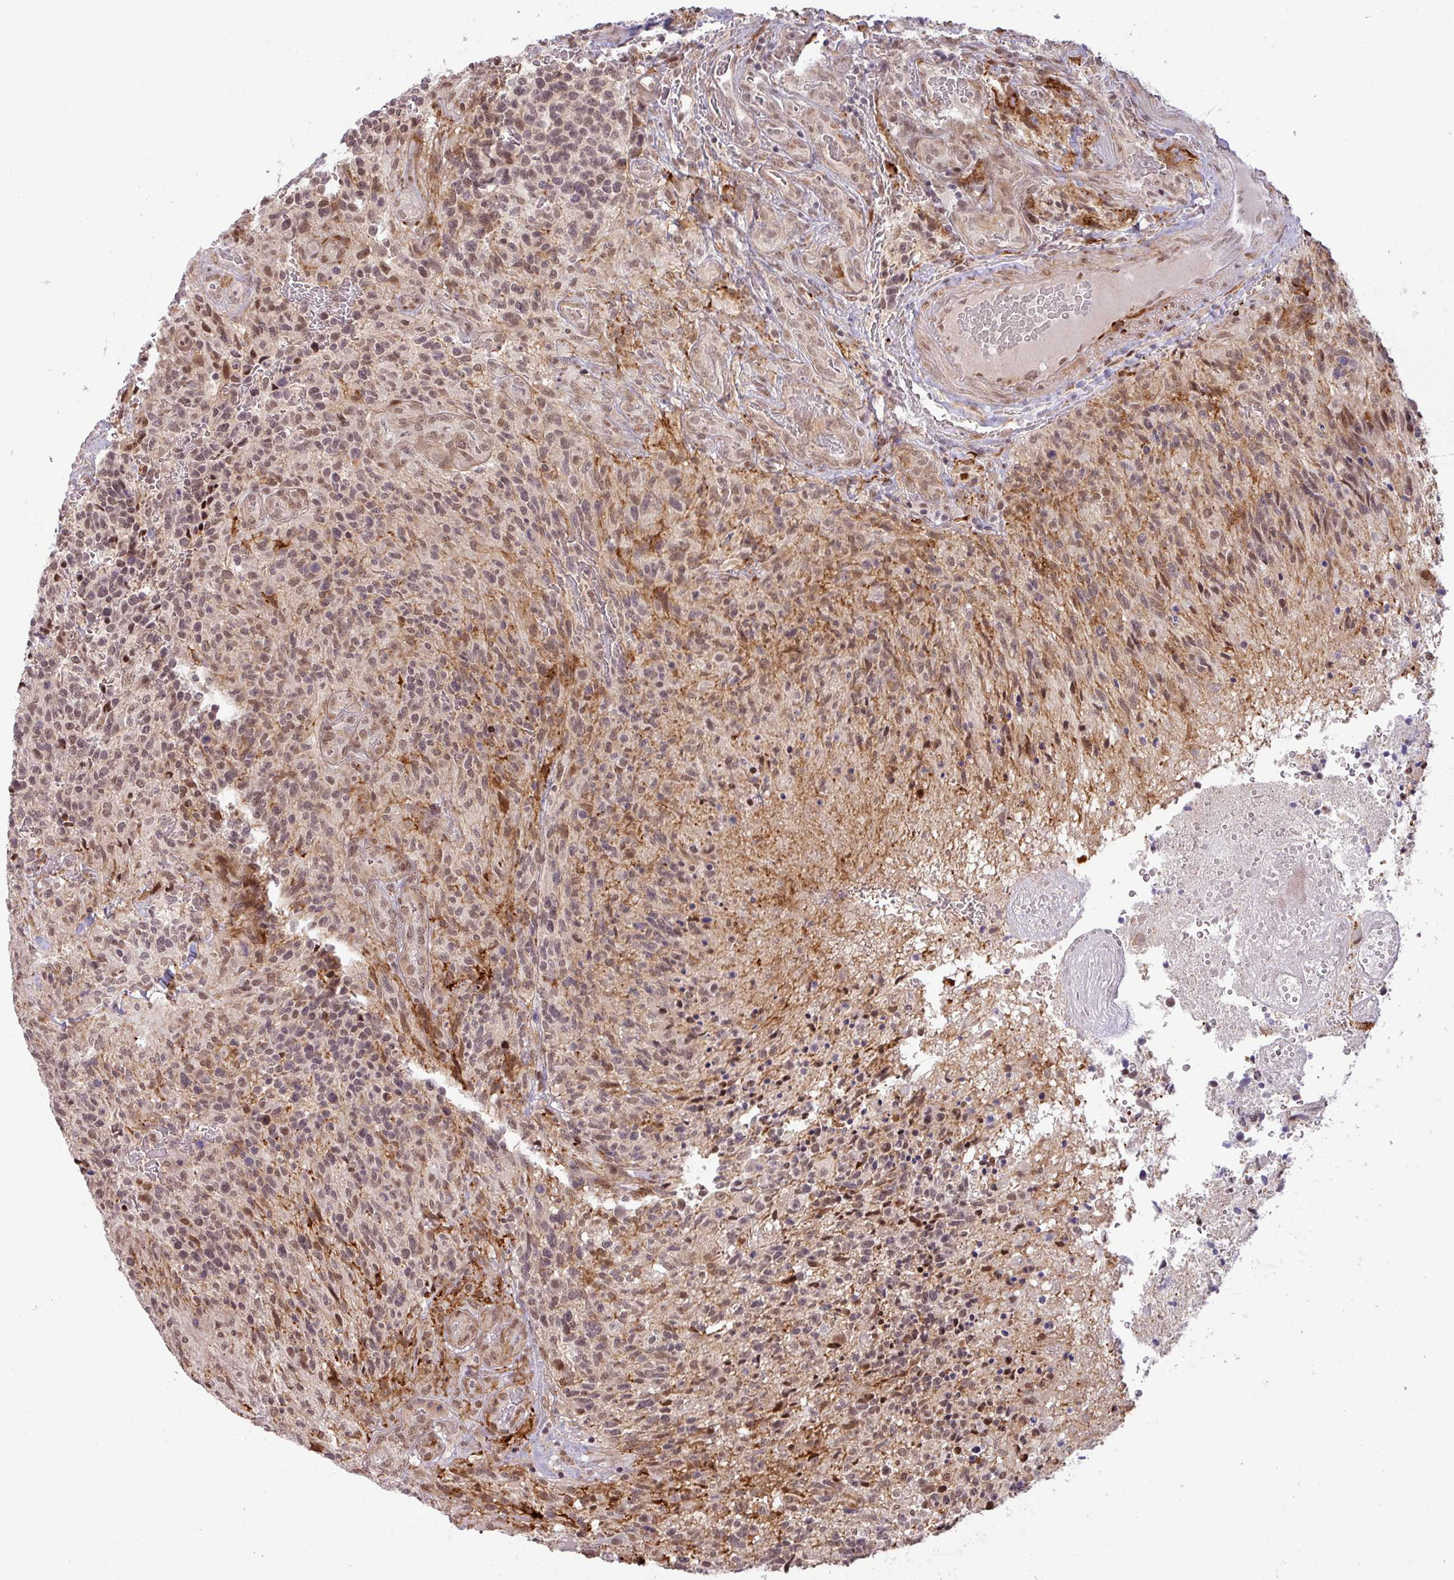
{"staining": {"intensity": "weak", "quantity": "25%-75%", "location": "nuclear"}, "tissue": "glioma", "cell_type": "Tumor cells", "image_type": "cancer", "snomed": [{"axis": "morphology", "description": "Glioma, malignant, High grade"}, {"axis": "topography", "description": "Brain"}], "caption": "Malignant glioma (high-grade) tissue shows weak nuclear positivity in about 25%-75% of tumor cells", "gene": "PTPN20", "patient": {"sex": "male", "age": 36}}